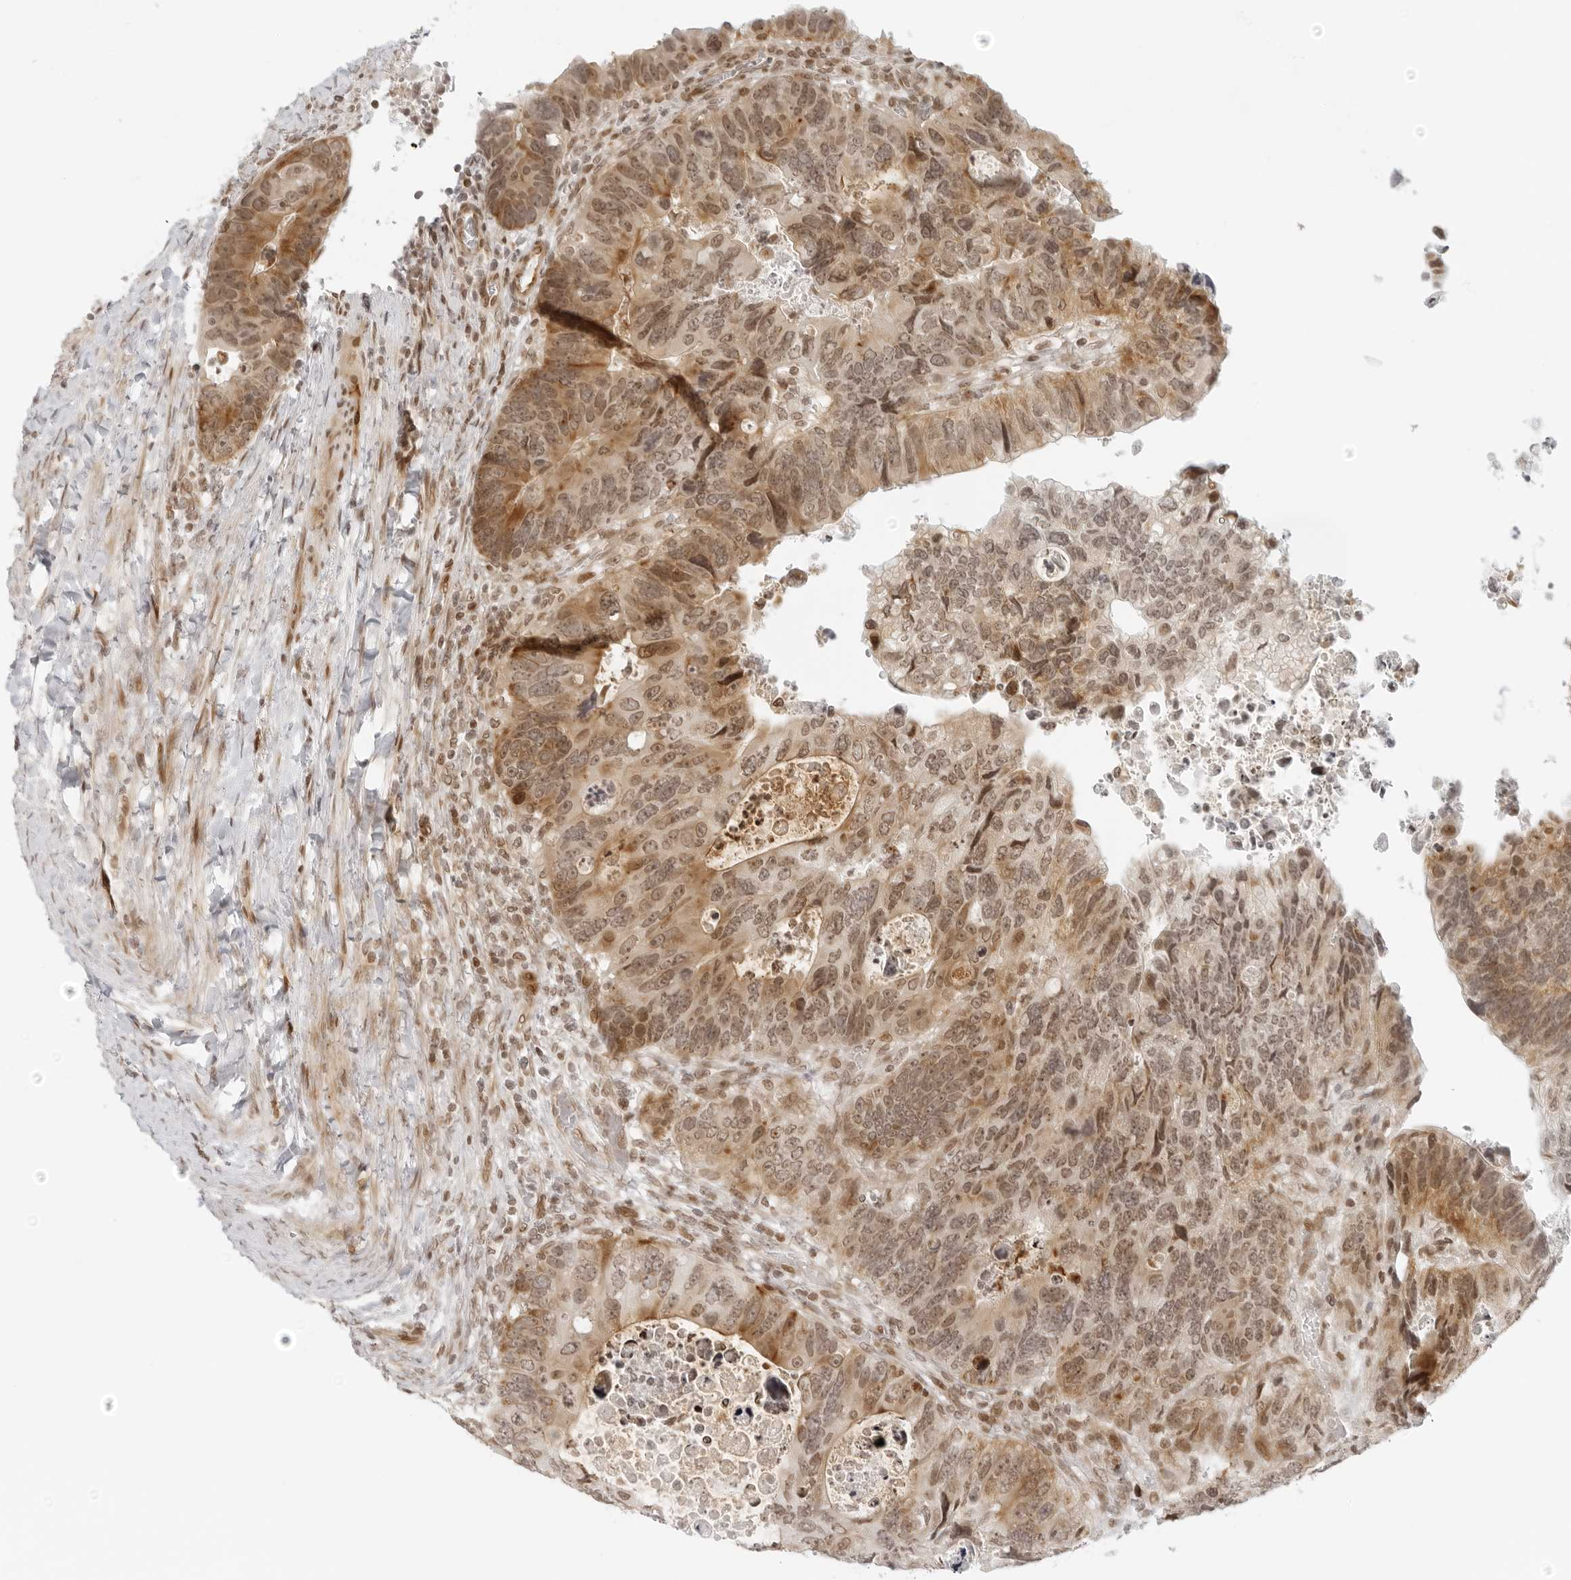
{"staining": {"intensity": "moderate", "quantity": ">75%", "location": "cytoplasmic/membranous,nuclear"}, "tissue": "colorectal cancer", "cell_type": "Tumor cells", "image_type": "cancer", "snomed": [{"axis": "morphology", "description": "Adenocarcinoma, NOS"}, {"axis": "topography", "description": "Rectum"}], "caption": "A histopathology image of human colorectal adenocarcinoma stained for a protein reveals moderate cytoplasmic/membranous and nuclear brown staining in tumor cells. (DAB (3,3'-diaminobenzidine) = brown stain, brightfield microscopy at high magnification).", "gene": "ZNF407", "patient": {"sex": "male", "age": 59}}